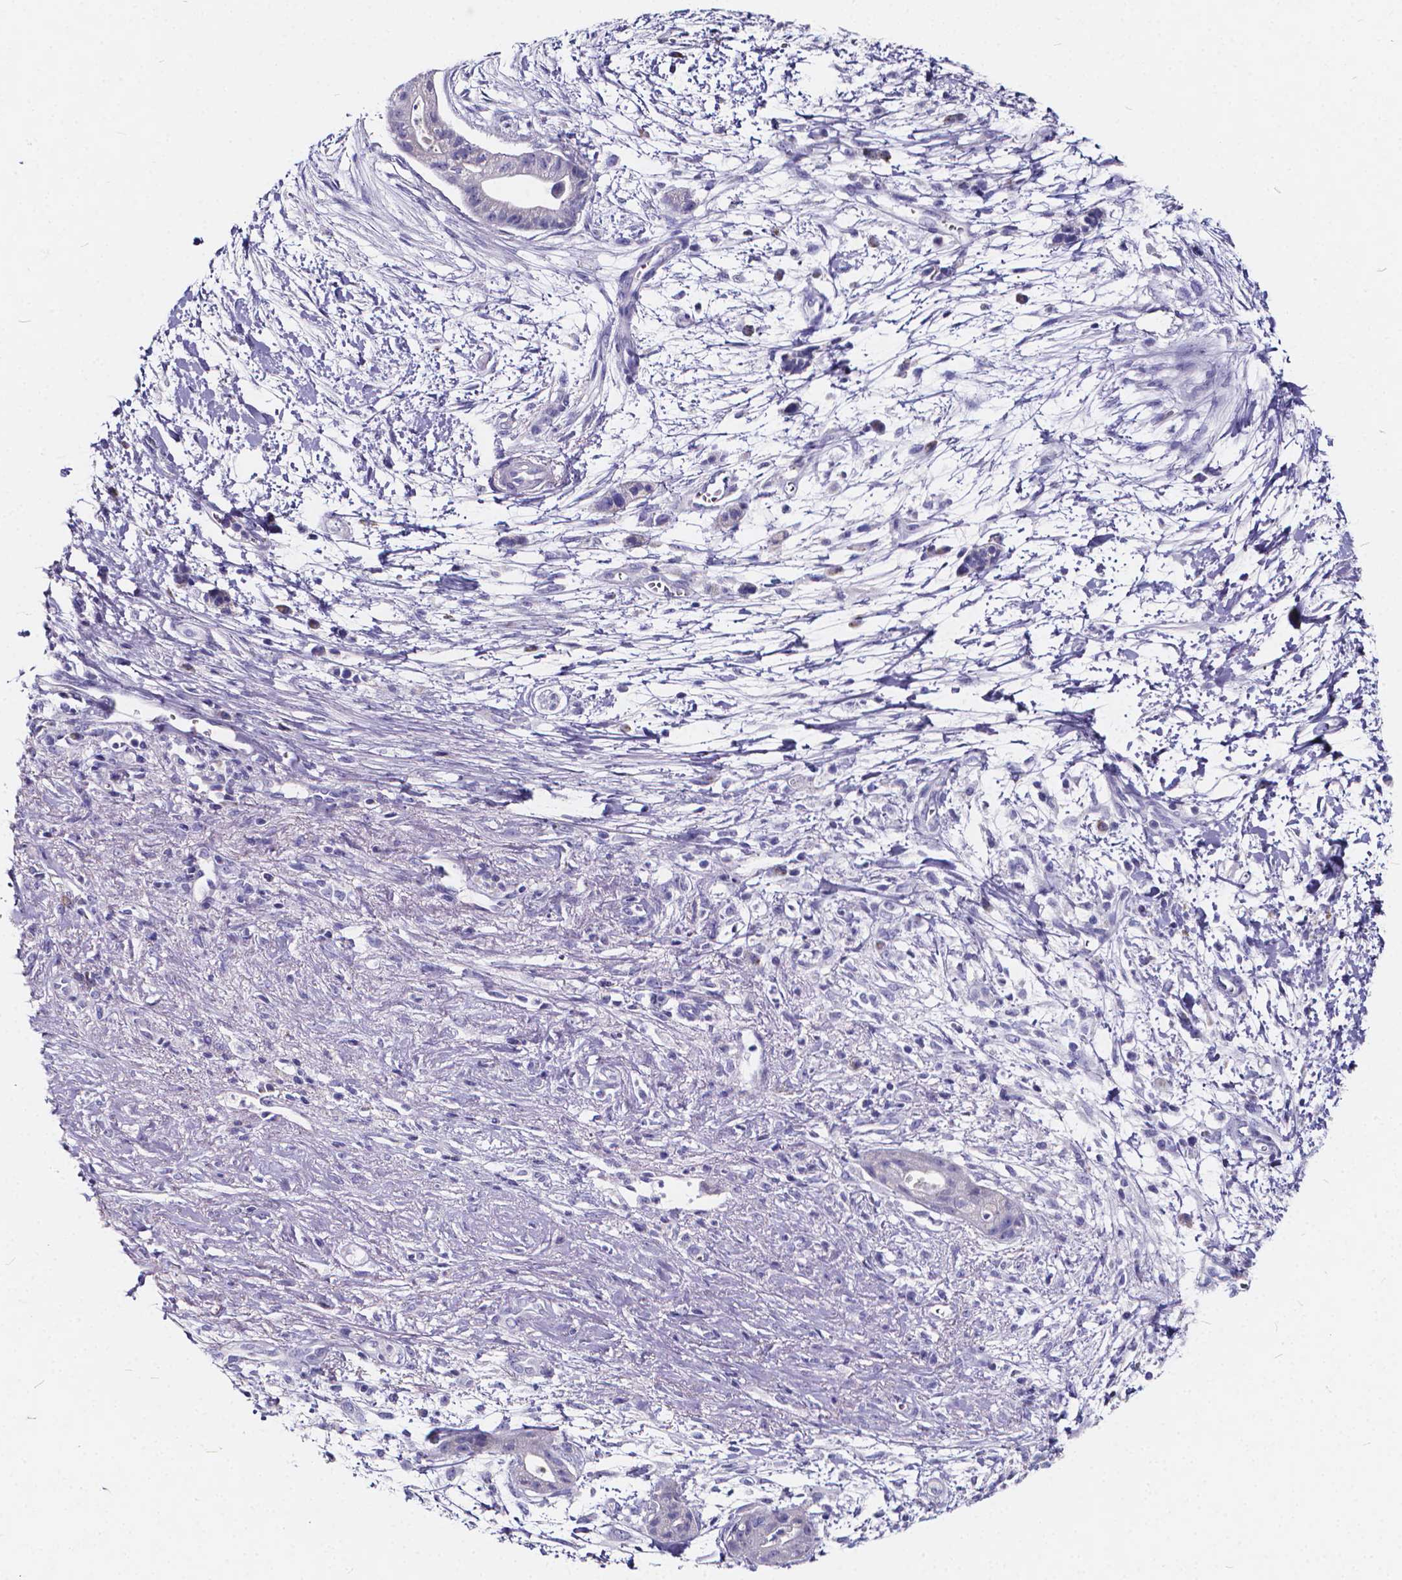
{"staining": {"intensity": "negative", "quantity": "none", "location": "none"}, "tissue": "pancreatic cancer", "cell_type": "Tumor cells", "image_type": "cancer", "snomed": [{"axis": "morphology", "description": "Normal tissue, NOS"}, {"axis": "morphology", "description": "Adenocarcinoma, NOS"}, {"axis": "topography", "description": "Lymph node"}, {"axis": "topography", "description": "Pancreas"}], "caption": "The immunohistochemistry photomicrograph has no significant staining in tumor cells of pancreatic cancer (adenocarcinoma) tissue.", "gene": "SPEF2", "patient": {"sex": "female", "age": 58}}